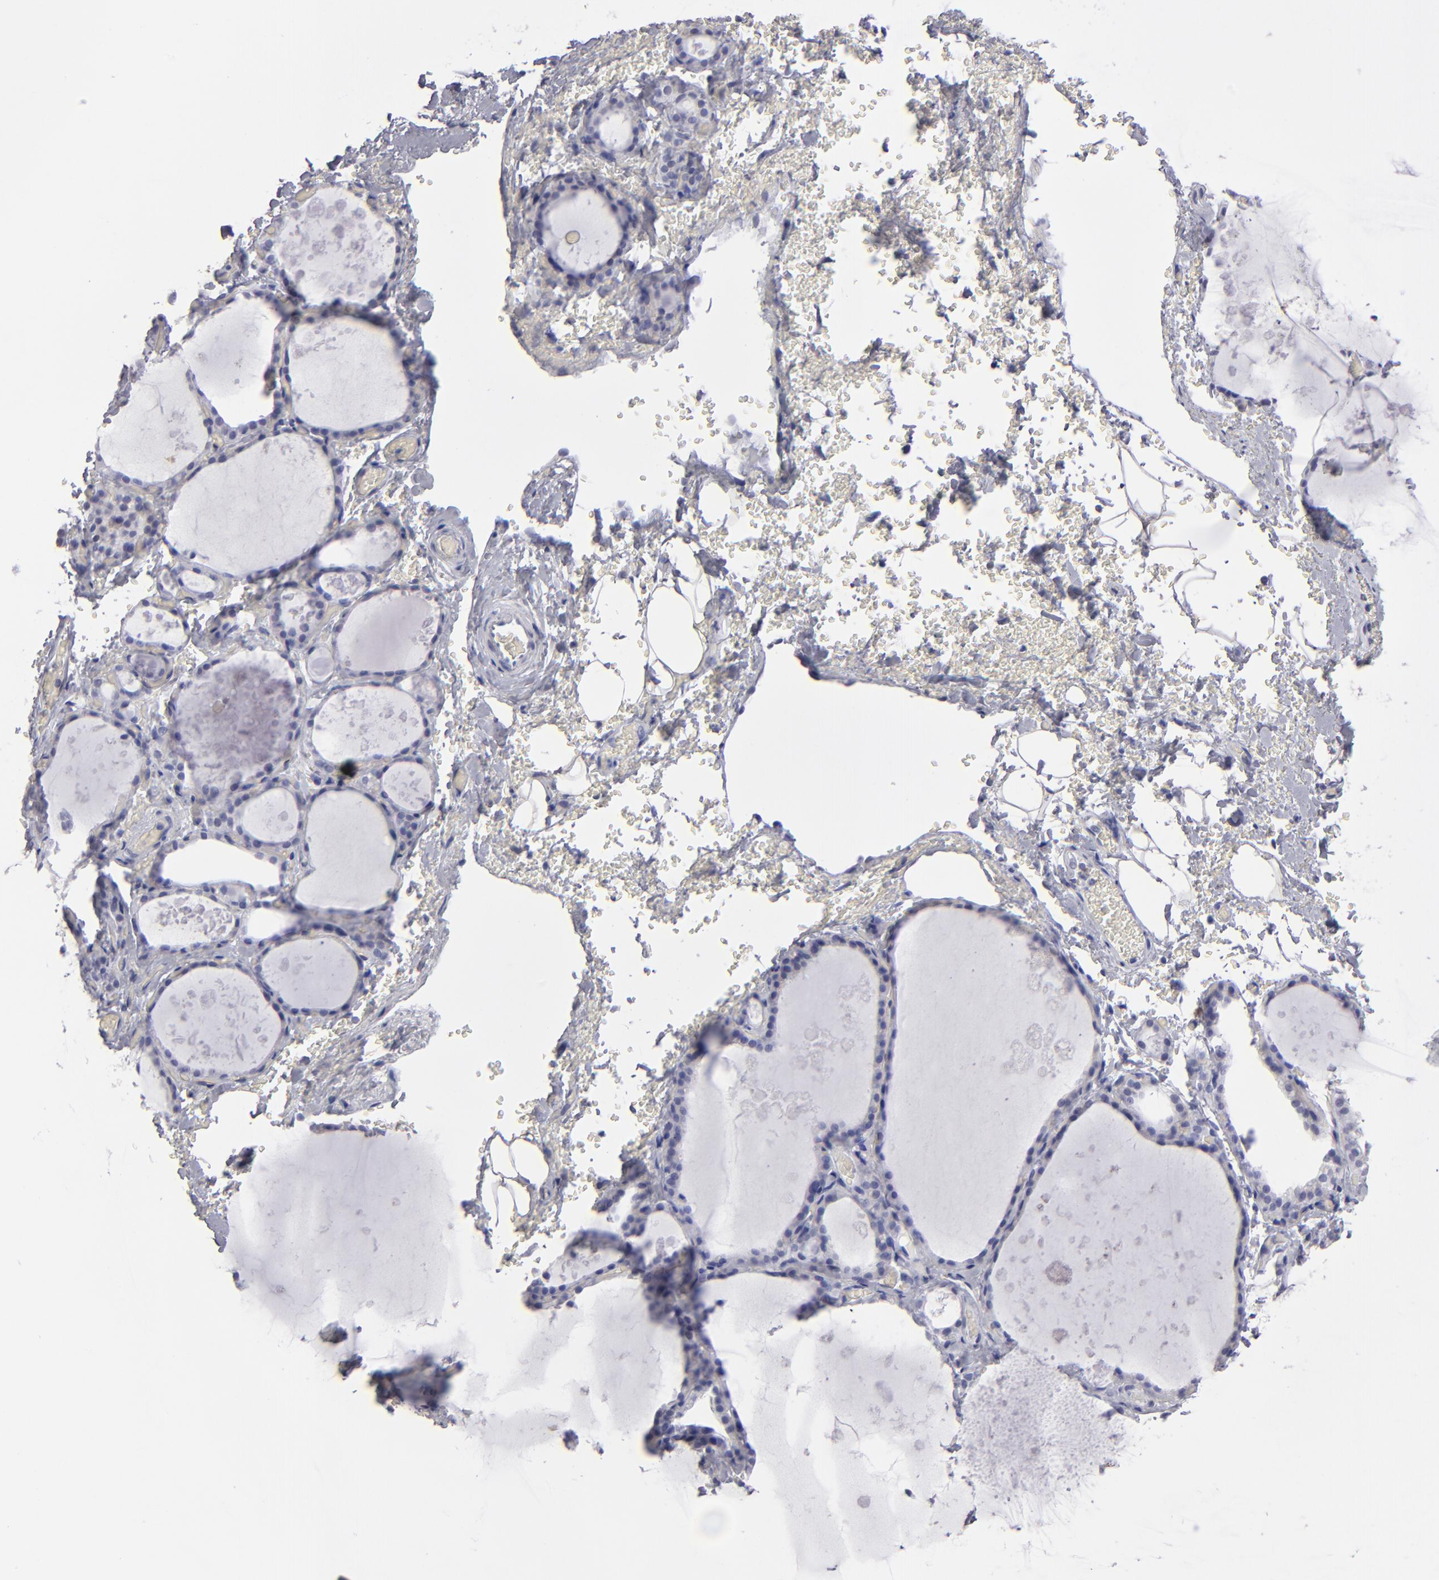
{"staining": {"intensity": "negative", "quantity": "none", "location": "none"}, "tissue": "thyroid gland", "cell_type": "Glandular cells", "image_type": "normal", "snomed": [{"axis": "morphology", "description": "Normal tissue, NOS"}, {"axis": "topography", "description": "Thyroid gland"}], "caption": "This photomicrograph is of unremarkable thyroid gland stained with IHC to label a protein in brown with the nuclei are counter-stained blue. There is no expression in glandular cells. (DAB (3,3'-diaminobenzidine) IHC, high magnification).", "gene": "ALDOB", "patient": {"sex": "male", "age": 61}}